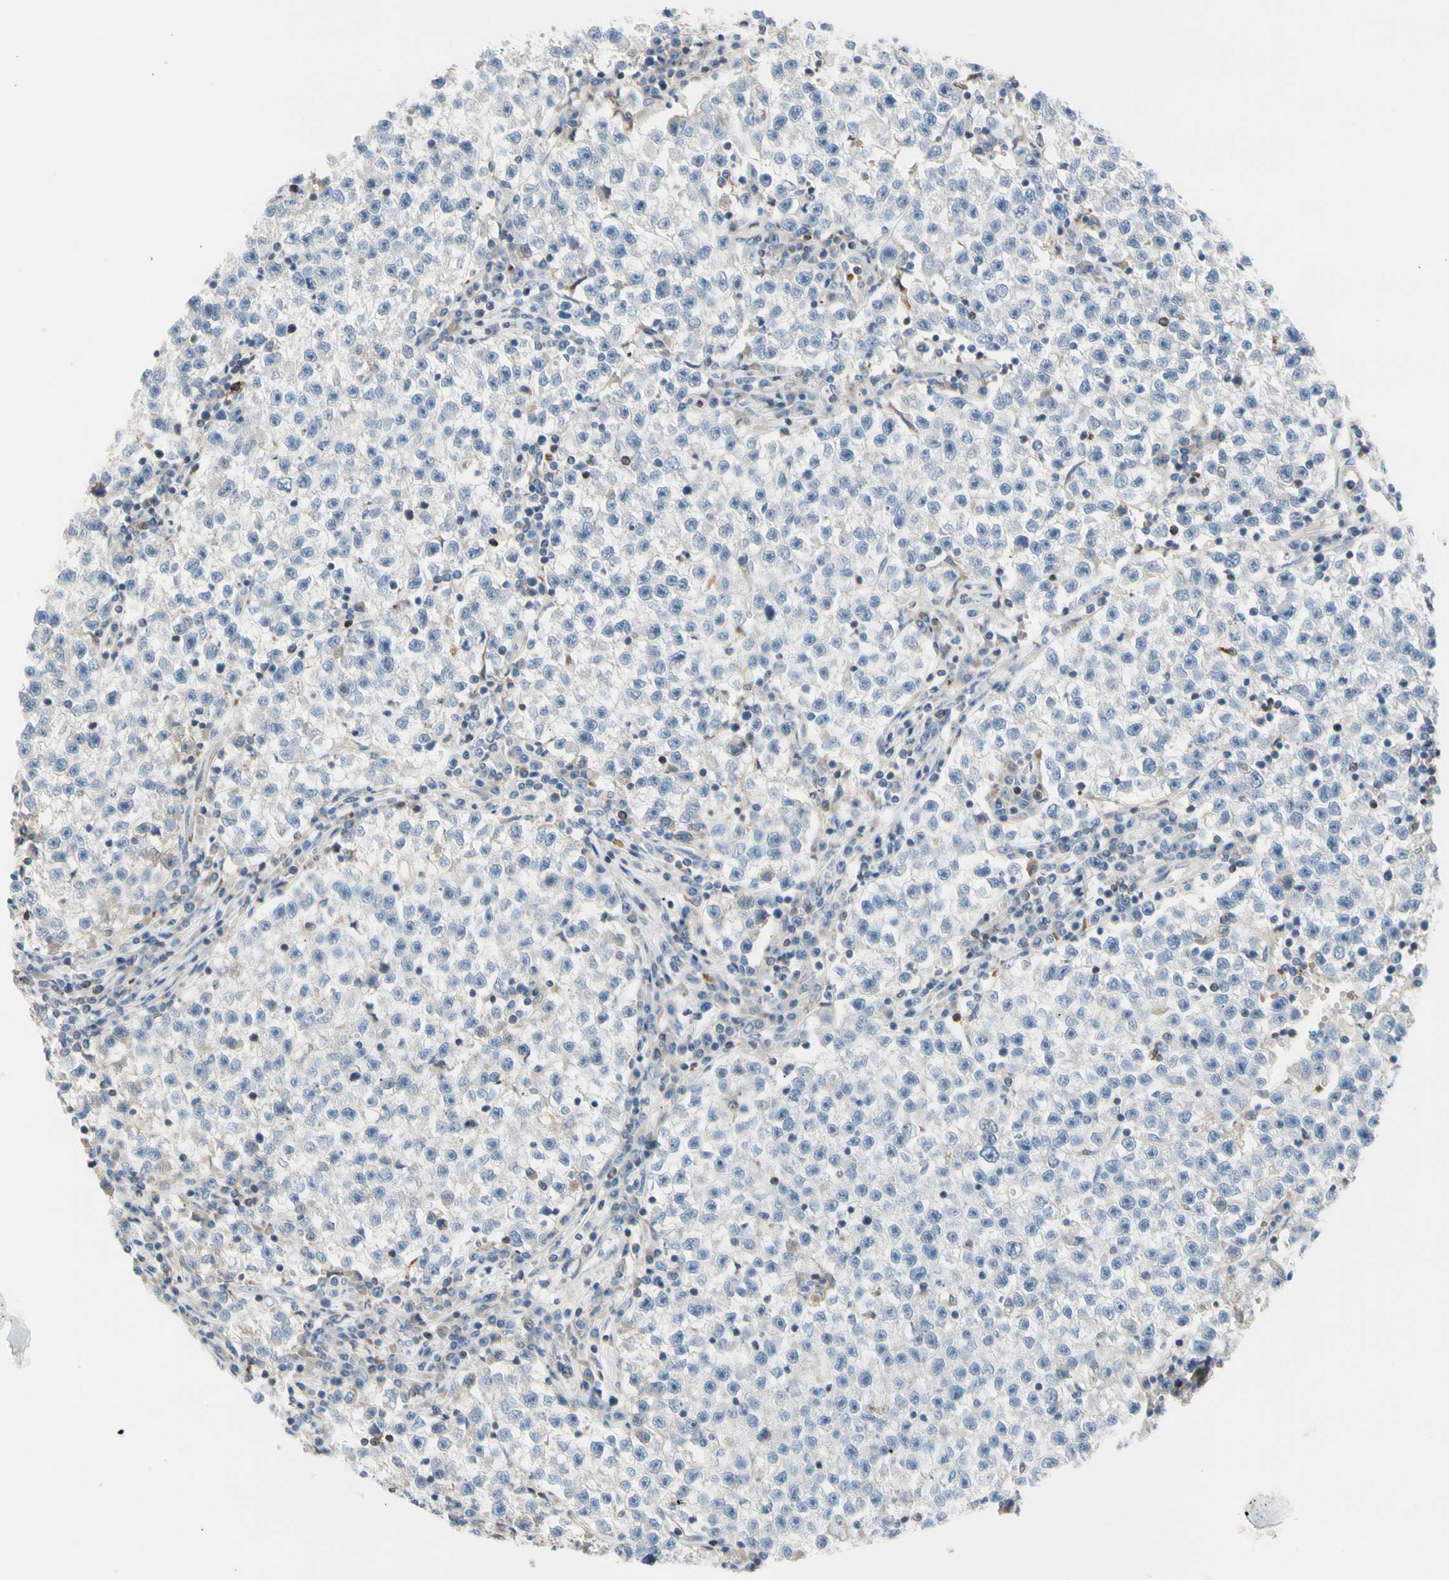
{"staining": {"intensity": "negative", "quantity": "none", "location": "none"}, "tissue": "testis cancer", "cell_type": "Tumor cells", "image_type": "cancer", "snomed": [{"axis": "morphology", "description": "Seminoma, NOS"}, {"axis": "topography", "description": "Testis"}], "caption": "IHC histopathology image of seminoma (testis) stained for a protein (brown), which displays no positivity in tumor cells.", "gene": "MAP3K3", "patient": {"sex": "male", "age": 22}}